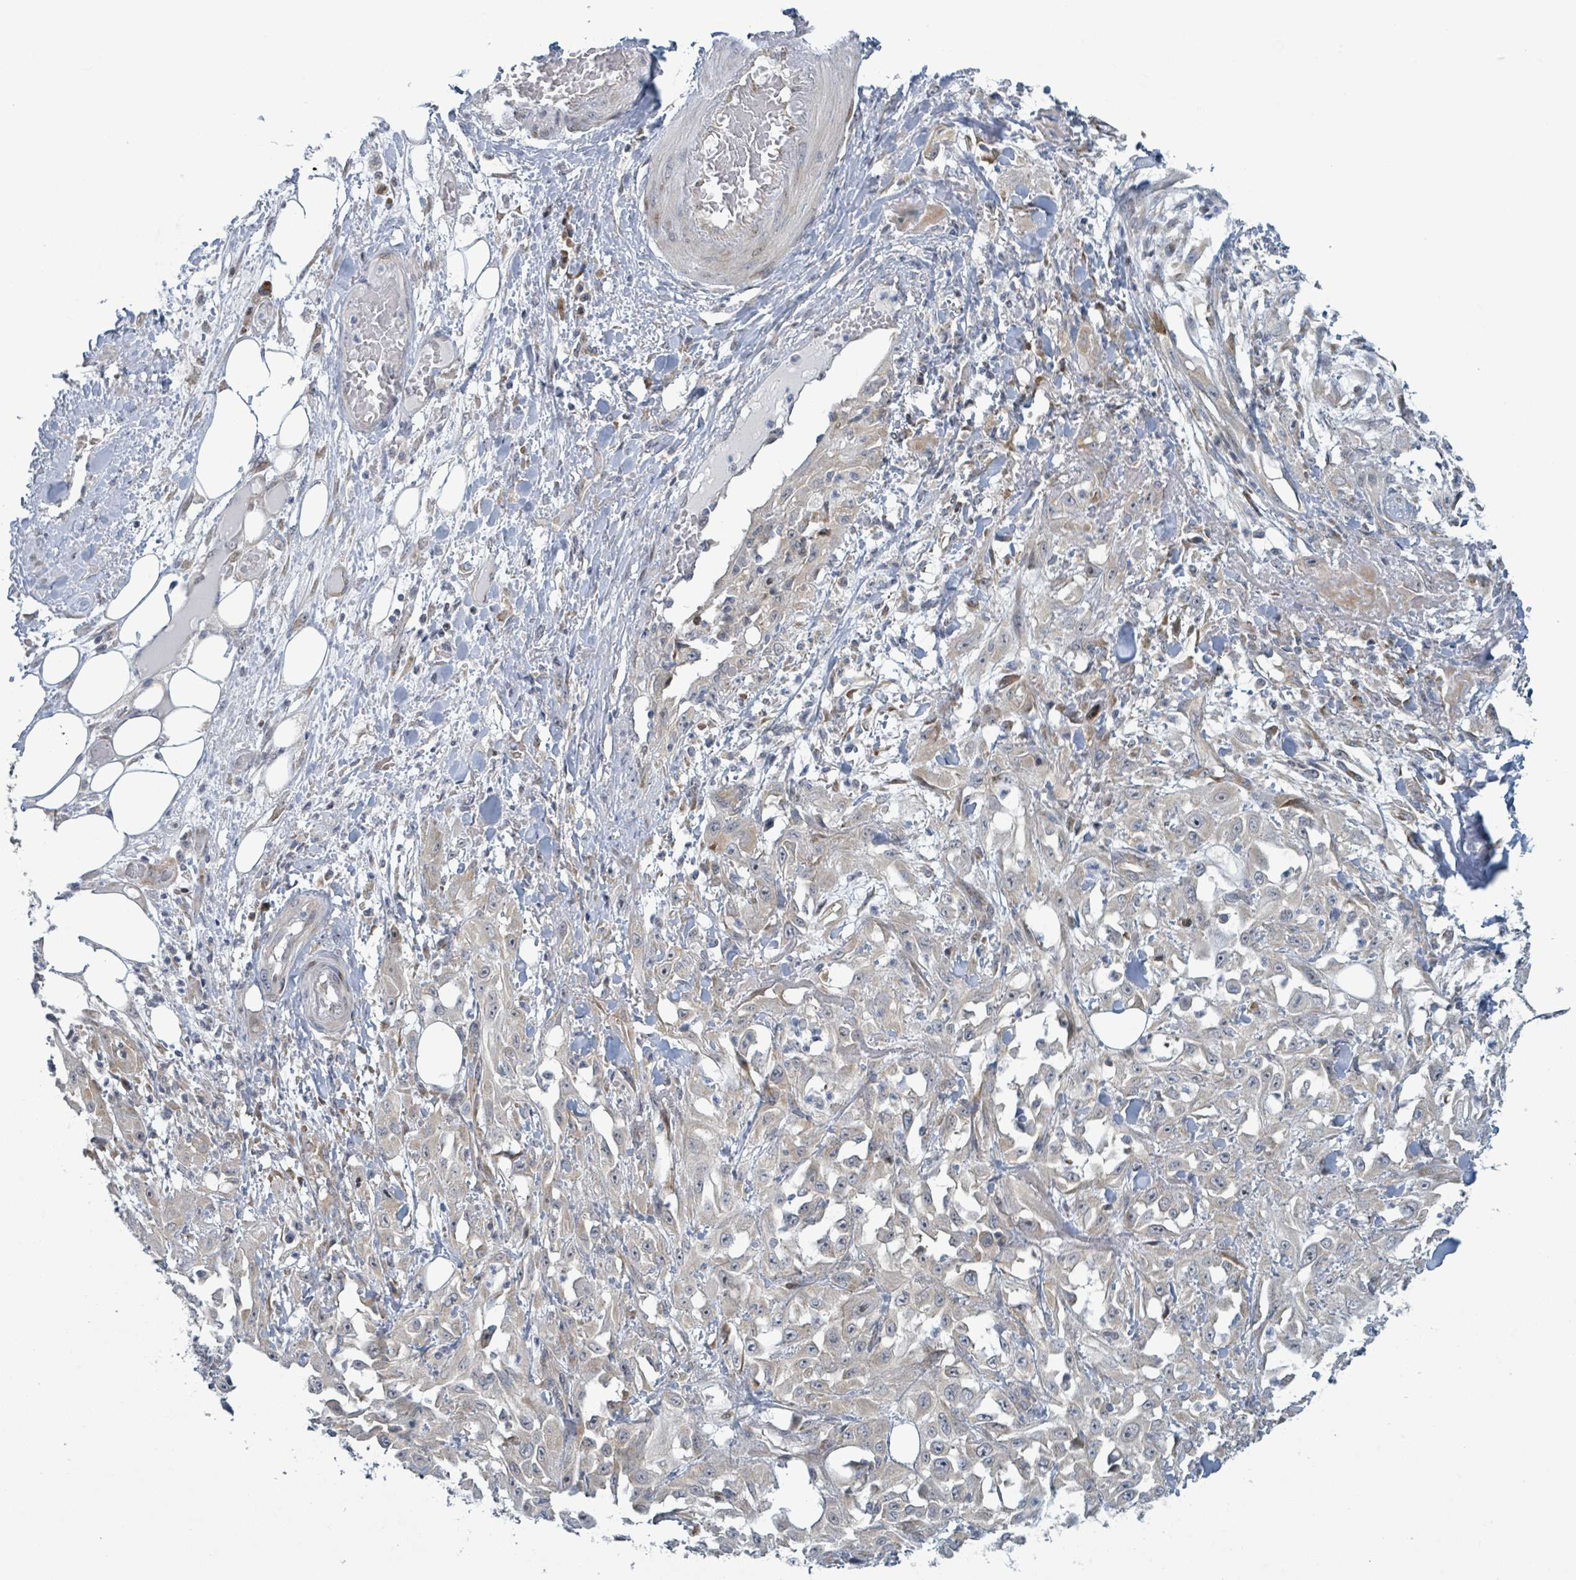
{"staining": {"intensity": "negative", "quantity": "none", "location": "none"}, "tissue": "skin cancer", "cell_type": "Tumor cells", "image_type": "cancer", "snomed": [{"axis": "morphology", "description": "Squamous cell carcinoma, NOS"}, {"axis": "morphology", "description": "Squamous cell carcinoma, metastatic, NOS"}, {"axis": "topography", "description": "Skin"}, {"axis": "topography", "description": "Lymph node"}], "caption": "High magnification brightfield microscopy of skin squamous cell carcinoma stained with DAB (3,3'-diaminobenzidine) (brown) and counterstained with hematoxylin (blue): tumor cells show no significant staining. (Brightfield microscopy of DAB immunohistochemistry at high magnification).", "gene": "RPL32", "patient": {"sex": "male", "age": 75}}